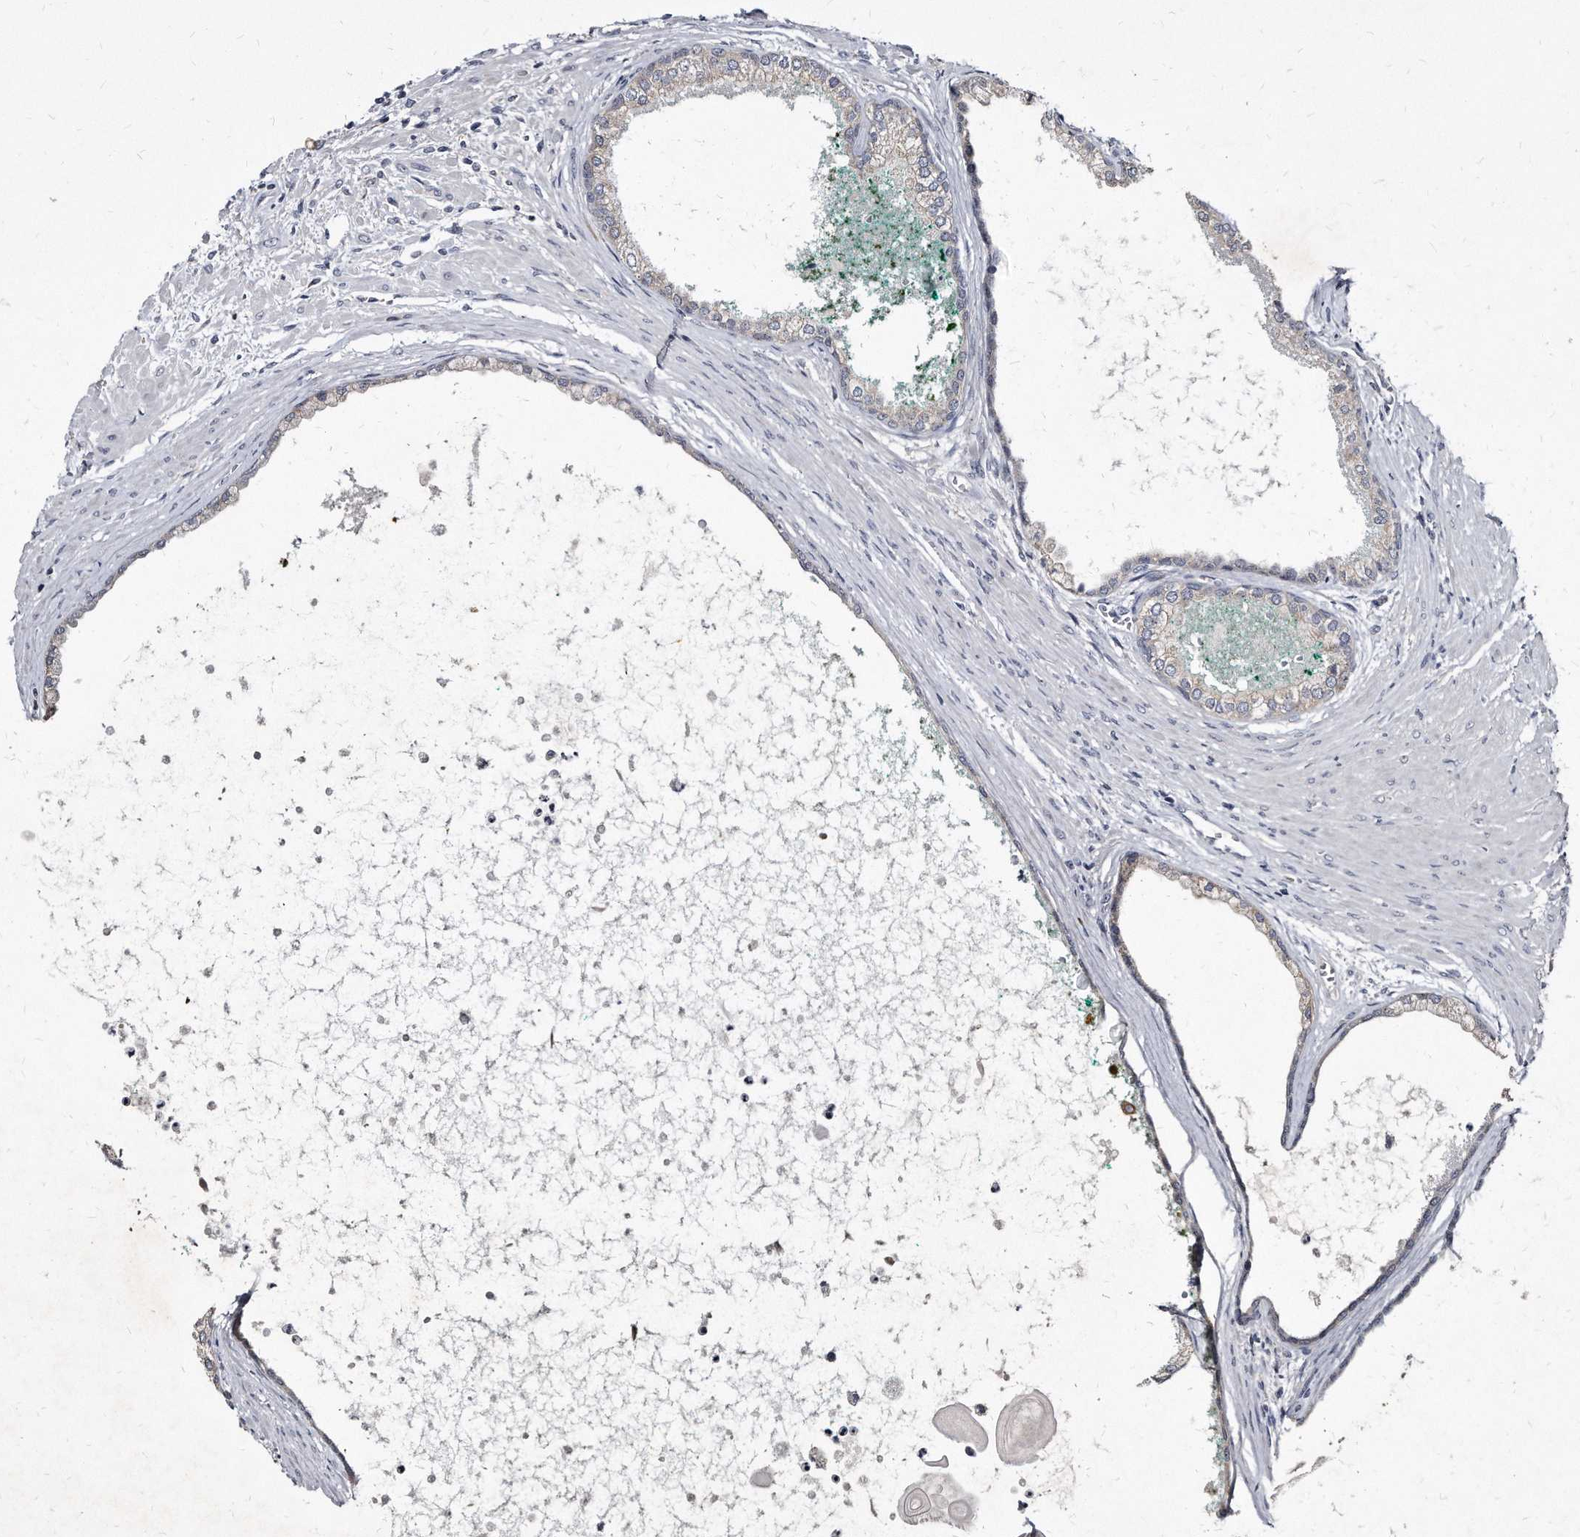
{"staining": {"intensity": "negative", "quantity": "none", "location": "none"}, "tissue": "prostate cancer", "cell_type": "Tumor cells", "image_type": "cancer", "snomed": [{"axis": "morphology", "description": "Normal tissue, NOS"}, {"axis": "morphology", "description": "Adenocarcinoma, Low grade"}, {"axis": "topography", "description": "Prostate"}, {"axis": "topography", "description": "Peripheral nerve tissue"}], "caption": "Tumor cells show no significant expression in prostate adenocarcinoma (low-grade).", "gene": "KLHDC3", "patient": {"sex": "male", "age": 71}}